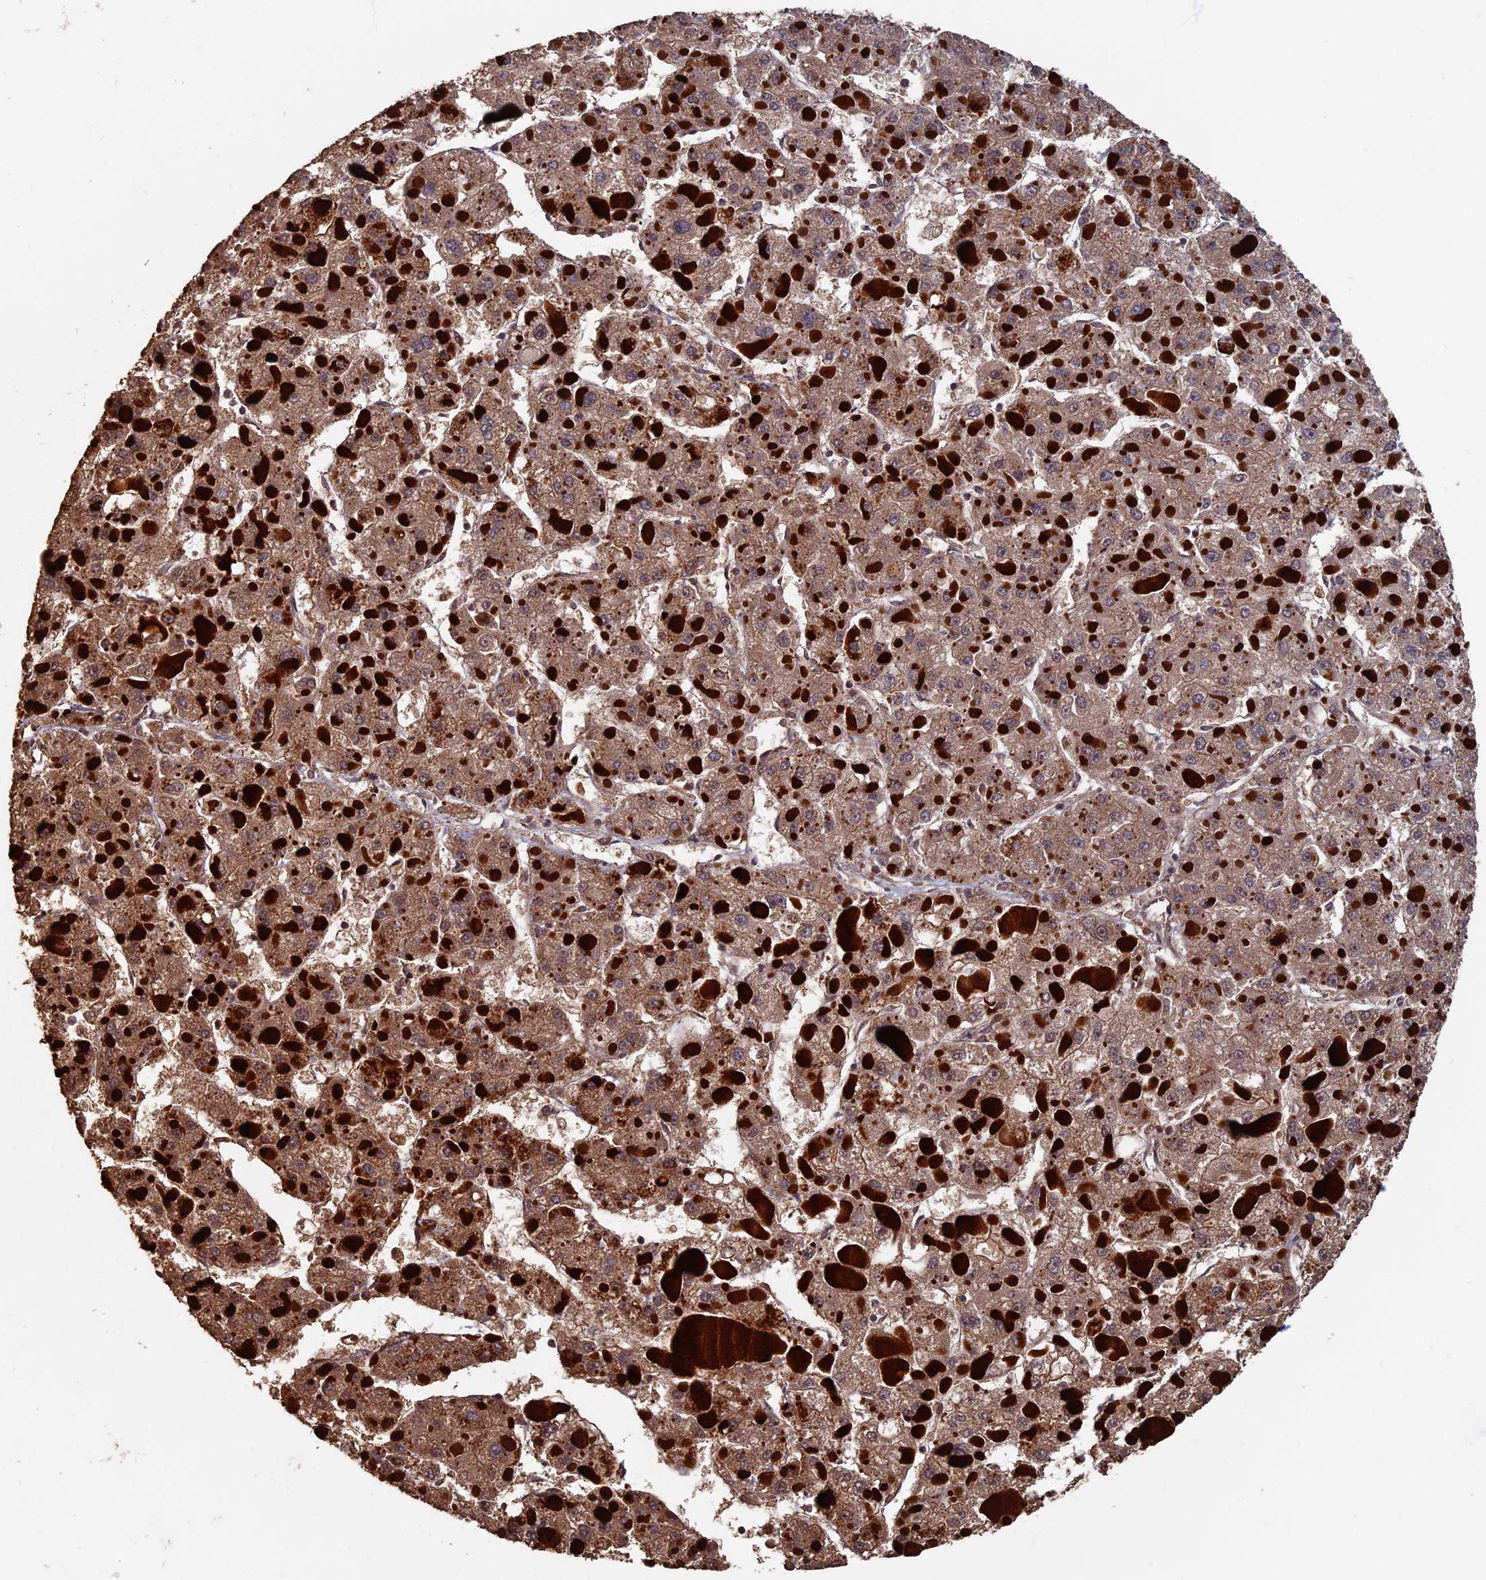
{"staining": {"intensity": "moderate", "quantity": ">75%", "location": "cytoplasmic/membranous"}, "tissue": "liver cancer", "cell_type": "Tumor cells", "image_type": "cancer", "snomed": [{"axis": "morphology", "description": "Carcinoma, Hepatocellular, NOS"}, {"axis": "topography", "description": "Liver"}], "caption": "Moderate cytoplasmic/membranous expression is identified in approximately >75% of tumor cells in liver cancer (hepatocellular carcinoma). The protein is shown in brown color, while the nuclei are stained blue.", "gene": "RASGRF1", "patient": {"sex": "female", "age": 73}}